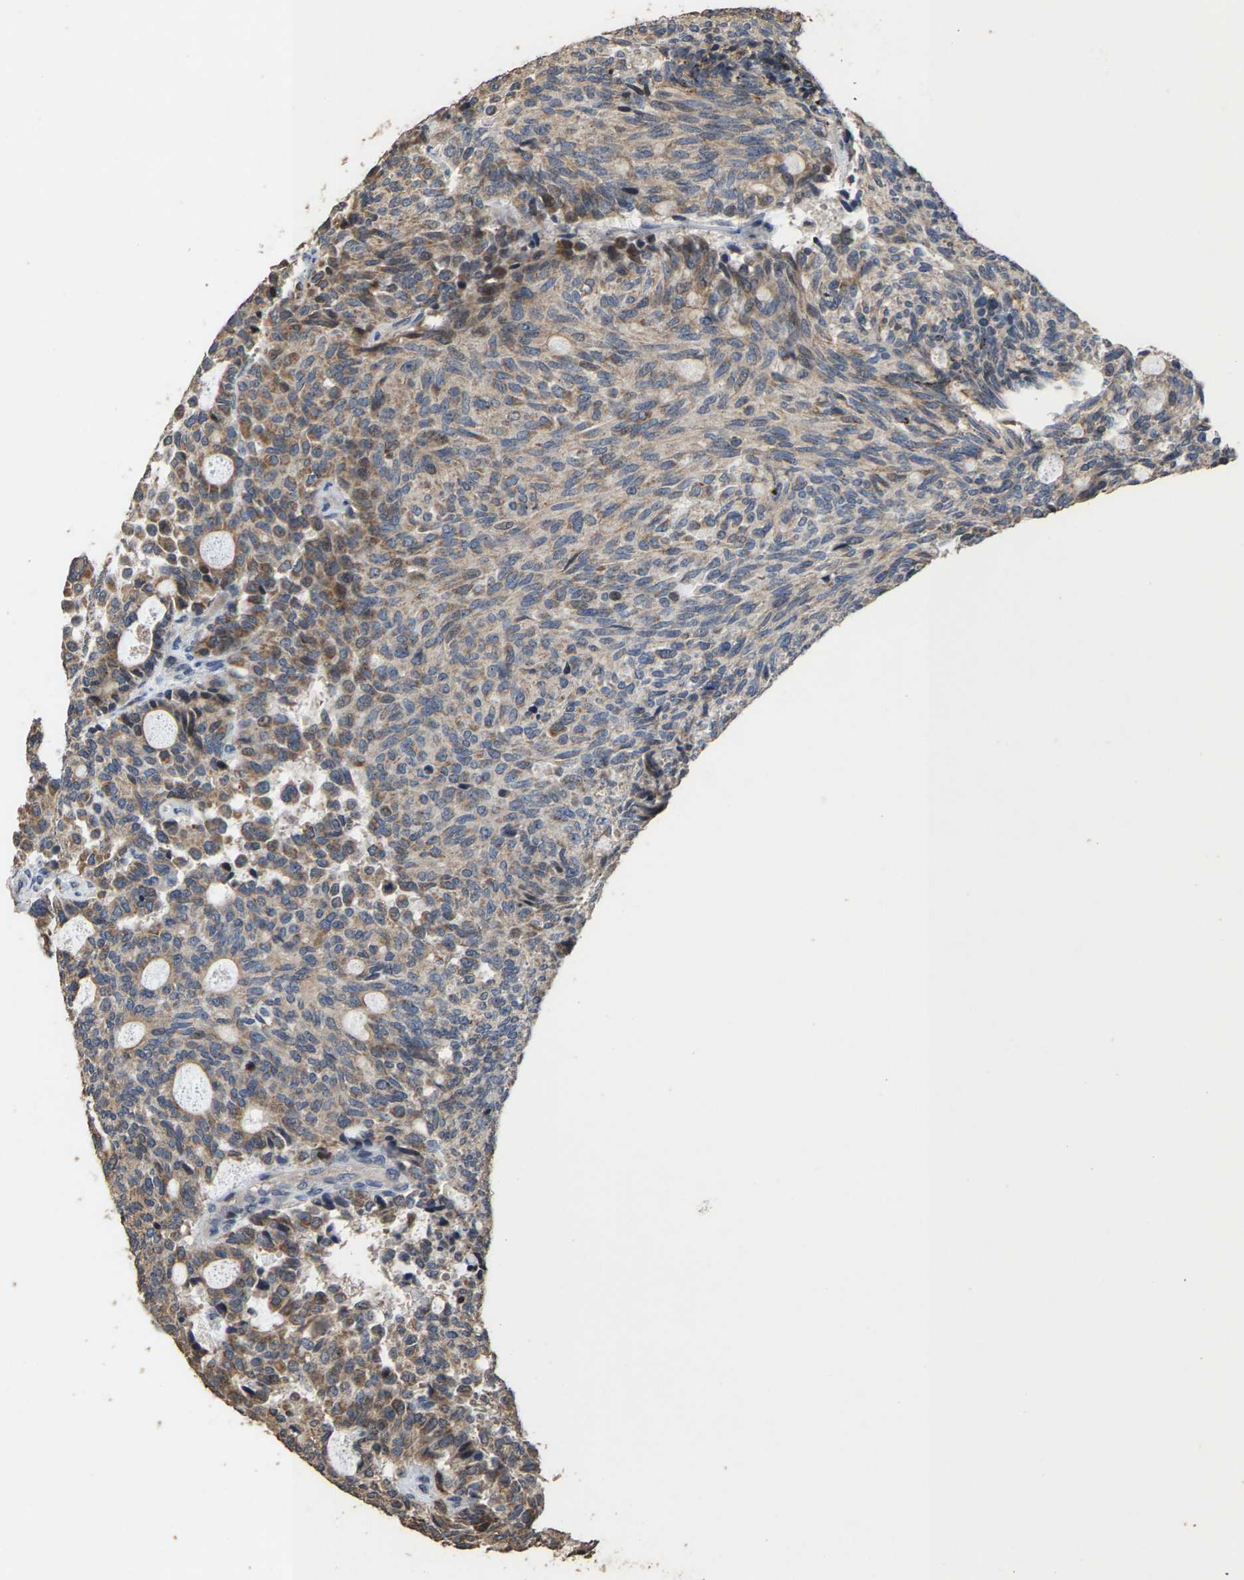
{"staining": {"intensity": "moderate", "quantity": "<25%", "location": "cytoplasmic/membranous"}, "tissue": "carcinoid", "cell_type": "Tumor cells", "image_type": "cancer", "snomed": [{"axis": "morphology", "description": "Carcinoid, malignant, NOS"}, {"axis": "topography", "description": "Pancreas"}], "caption": "Carcinoid stained with DAB immunohistochemistry reveals low levels of moderate cytoplasmic/membranous positivity in about <25% of tumor cells.", "gene": "TDRKH", "patient": {"sex": "female", "age": 54}}